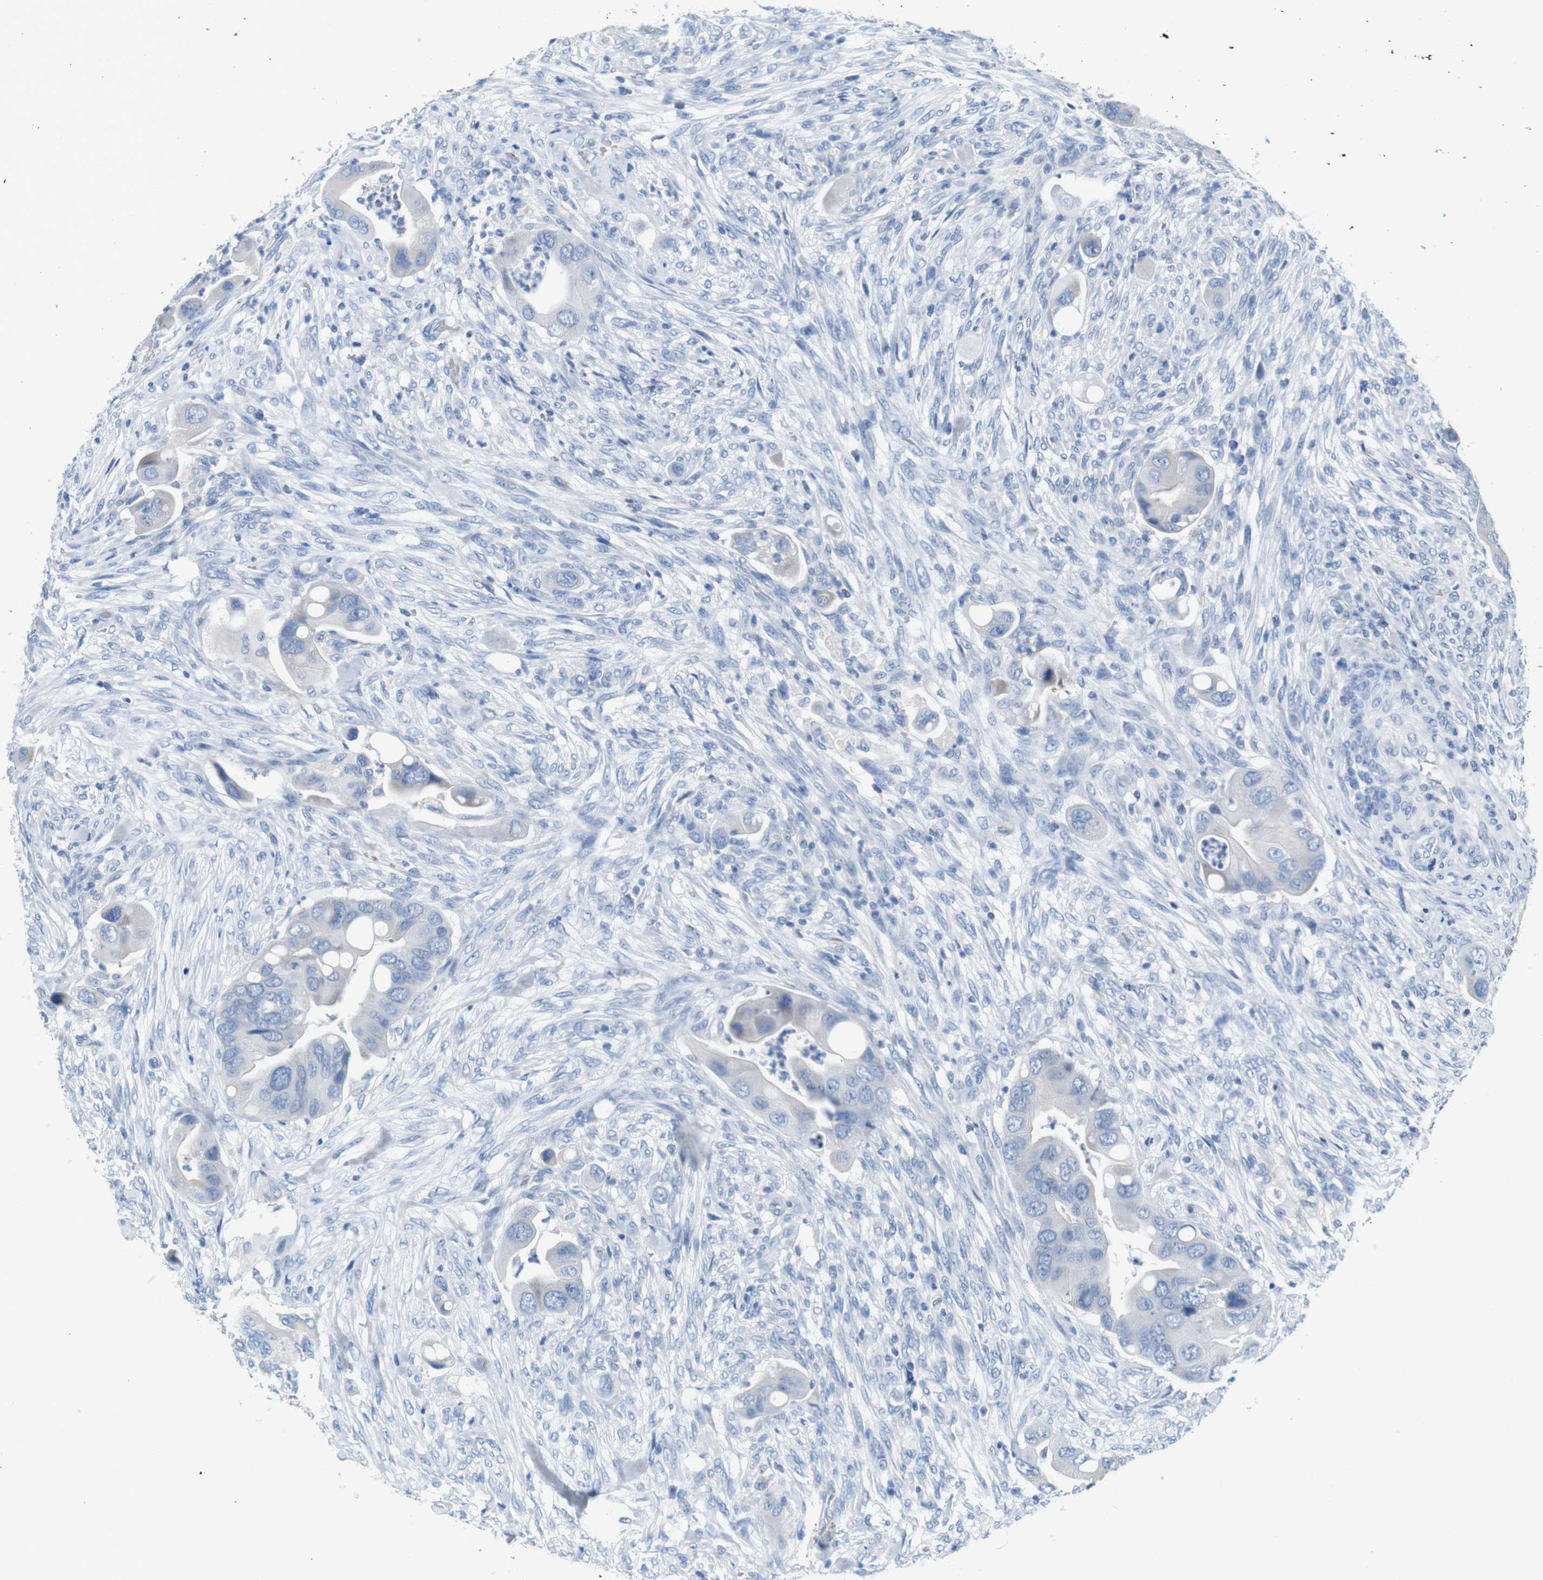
{"staining": {"intensity": "negative", "quantity": "none", "location": "none"}, "tissue": "colorectal cancer", "cell_type": "Tumor cells", "image_type": "cancer", "snomed": [{"axis": "morphology", "description": "Adenocarcinoma, NOS"}, {"axis": "topography", "description": "Rectum"}], "caption": "Colorectal cancer (adenocarcinoma) was stained to show a protein in brown. There is no significant staining in tumor cells.", "gene": "IGSF8", "patient": {"sex": "female", "age": 57}}